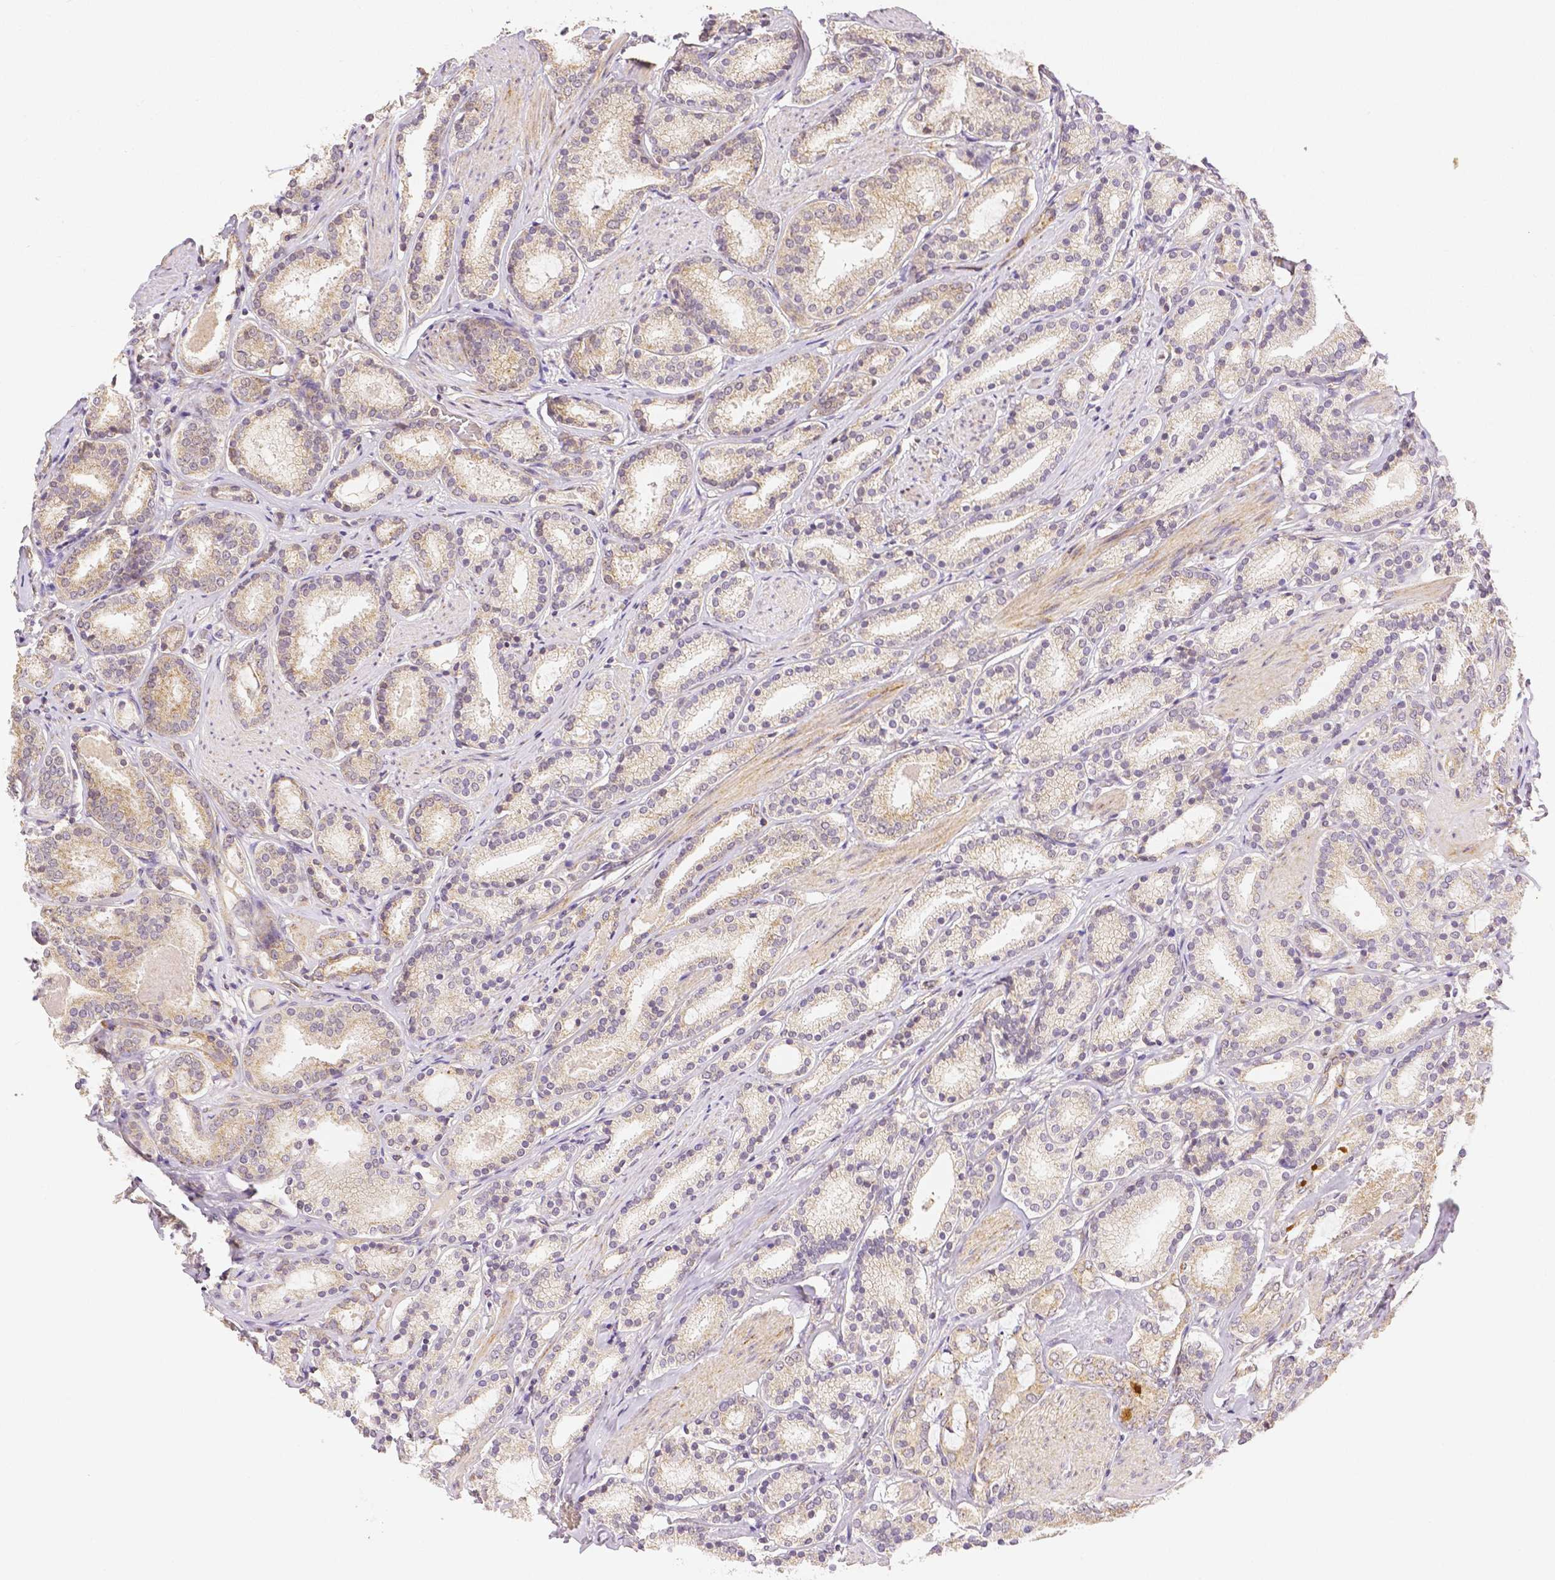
{"staining": {"intensity": "weak", "quantity": "<25%", "location": "cytoplasmic/membranous"}, "tissue": "prostate cancer", "cell_type": "Tumor cells", "image_type": "cancer", "snomed": [{"axis": "morphology", "description": "Adenocarcinoma, High grade"}, {"axis": "topography", "description": "Prostate"}], "caption": "Protein analysis of prostate cancer shows no significant expression in tumor cells.", "gene": "RHOT1", "patient": {"sex": "male", "age": 63}}